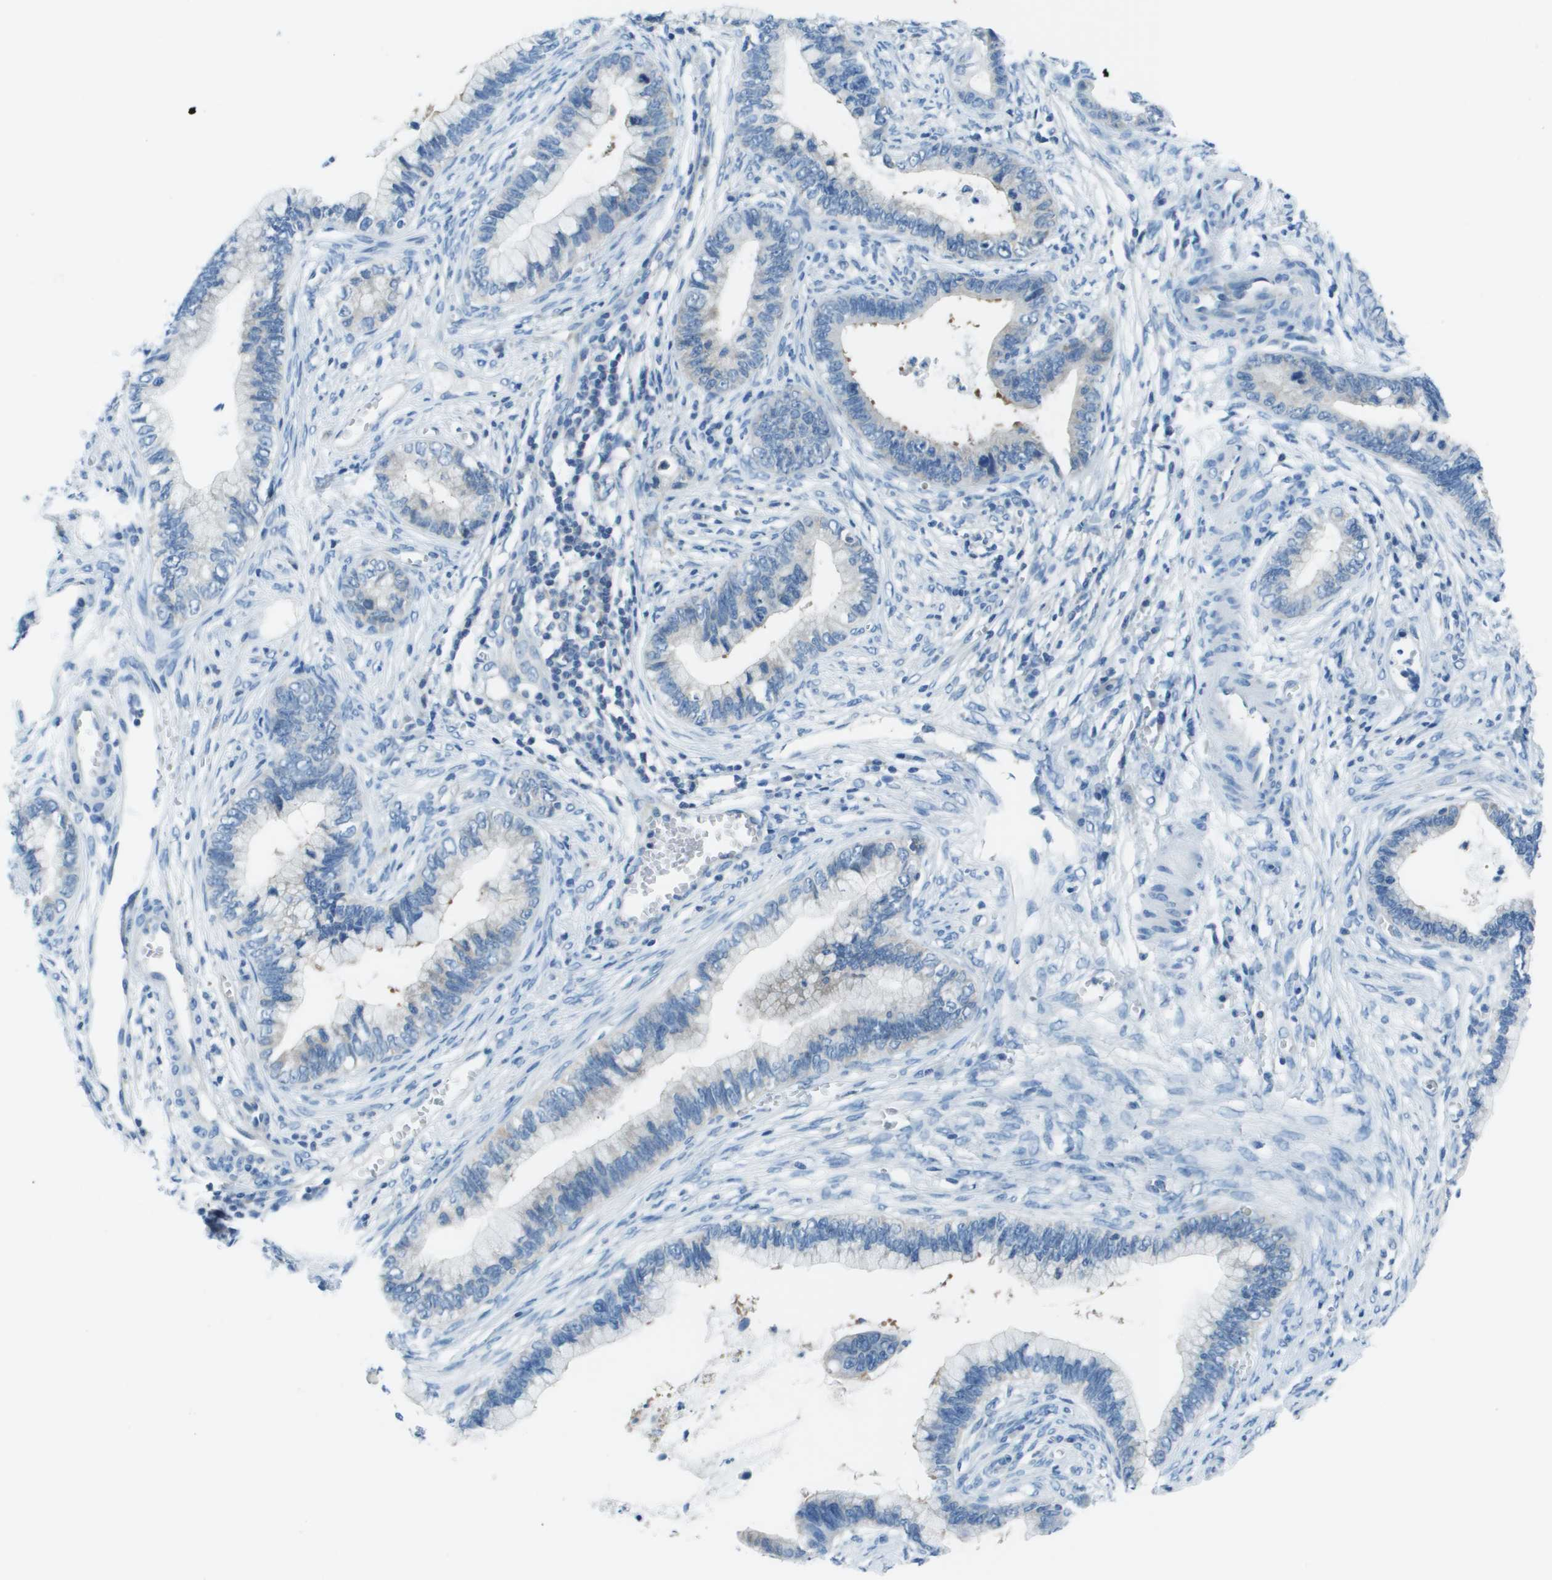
{"staining": {"intensity": "negative", "quantity": "none", "location": "none"}, "tissue": "cervical cancer", "cell_type": "Tumor cells", "image_type": "cancer", "snomed": [{"axis": "morphology", "description": "Adenocarcinoma, NOS"}, {"axis": "topography", "description": "Cervix"}], "caption": "An immunohistochemistry micrograph of cervical adenocarcinoma is shown. There is no staining in tumor cells of cervical adenocarcinoma. Brightfield microscopy of IHC stained with DAB (brown) and hematoxylin (blue), captured at high magnification.", "gene": "STIP1", "patient": {"sex": "female", "age": 44}}